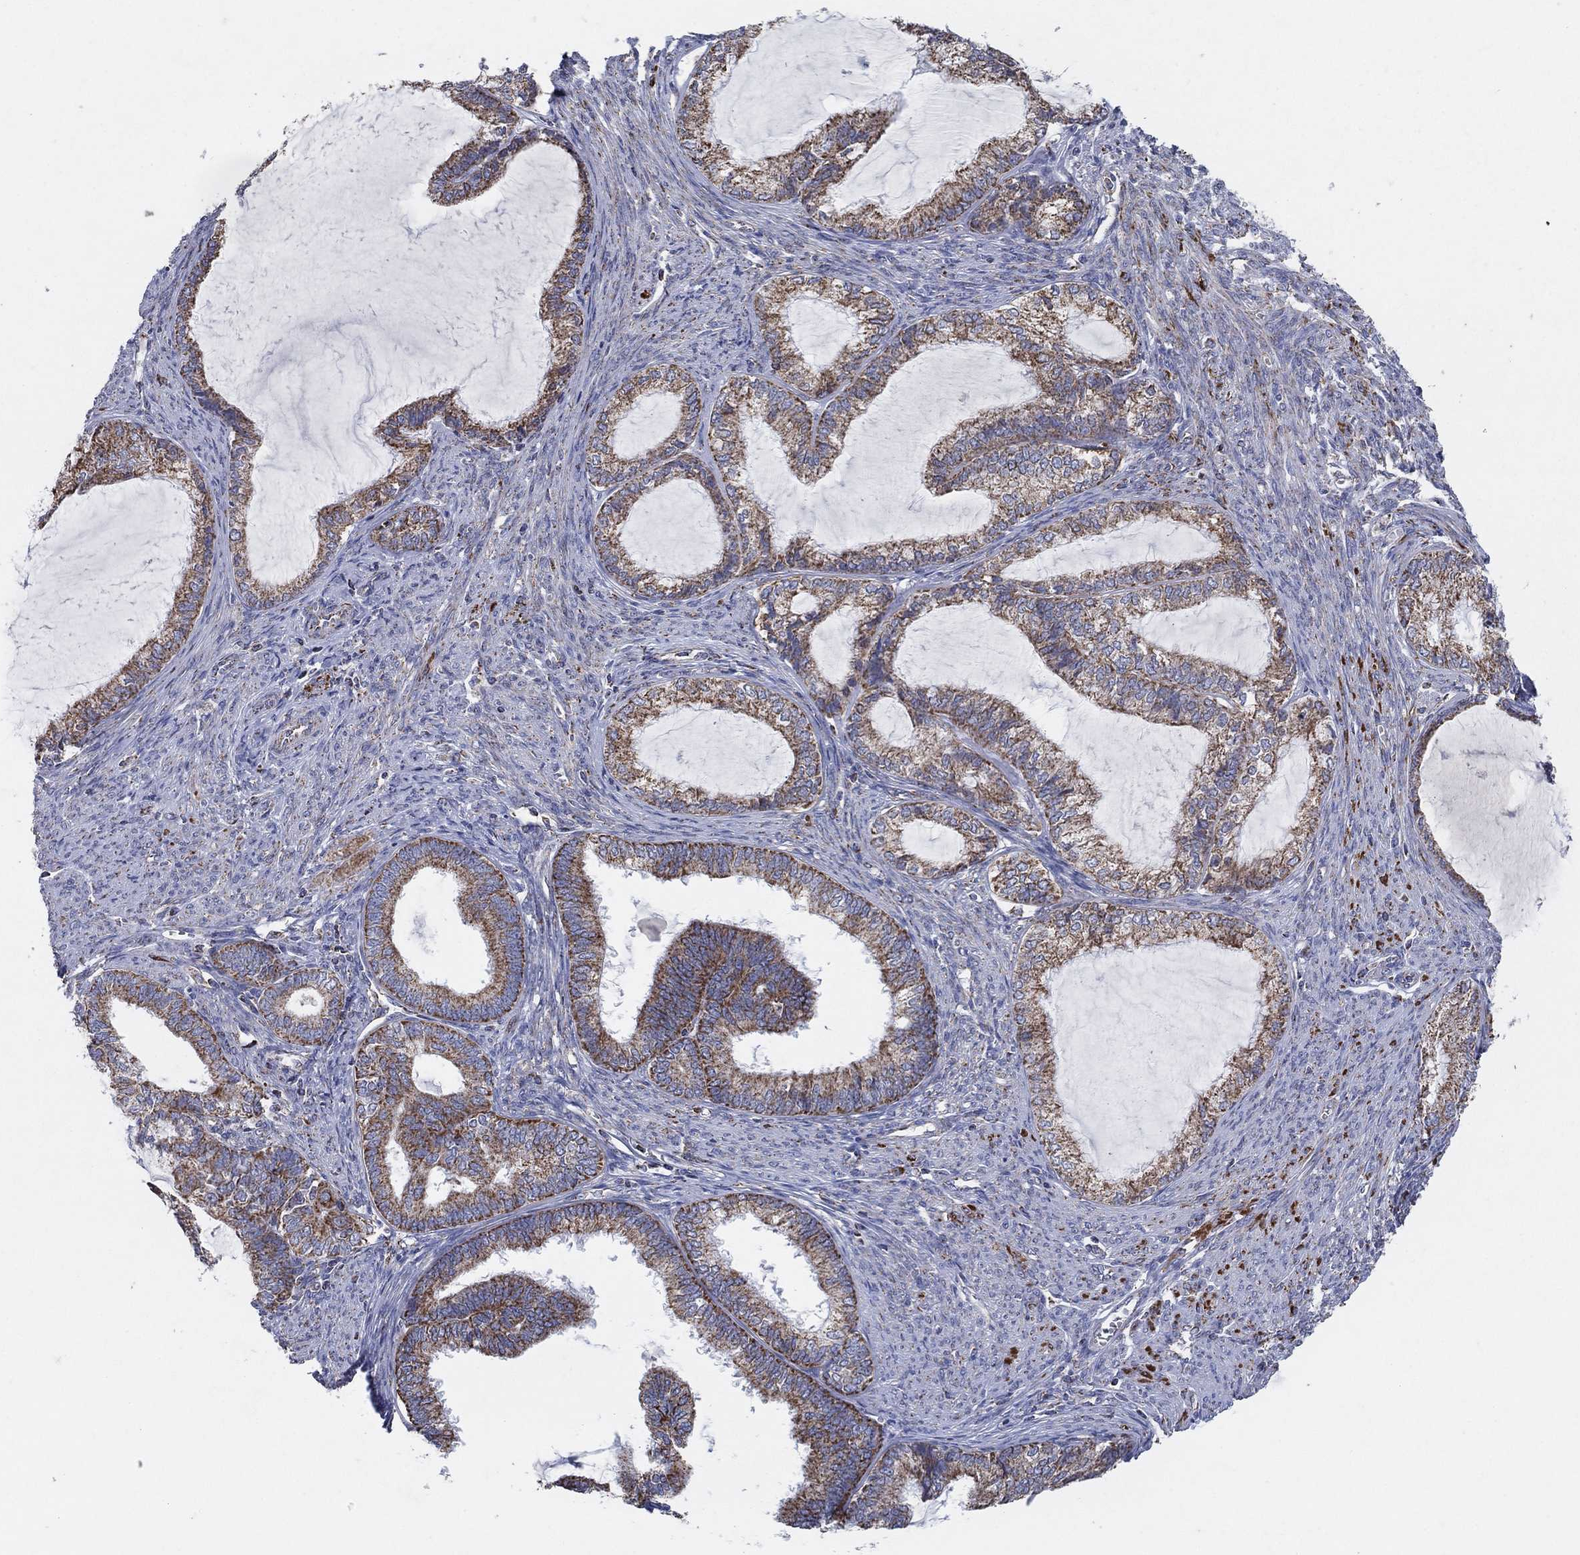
{"staining": {"intensity": "moderate", "quantity": ">75%", "location": "cytoplasmic/membranous"}, "tissue": "endometrial cancer", "cell_type": "Tumor cells", "image_type": "cancer", "snomed": [{"axis": "morphology", "description": "Adenocarcinoma, NOS"}, {"axis": "topography", "description": "Endometrium"}], "caption": "Endometrial adenocarcinoma tissue reveals moderate cytoplasmic/membranous positivity in about >75% of tumor cells, visualized by immunohistochemistry. (brown staining indicates protein expression, while blue staining denotes nuclei).", "gene": "C9orf85", "patient": {"sex": "female", "age": 86}}